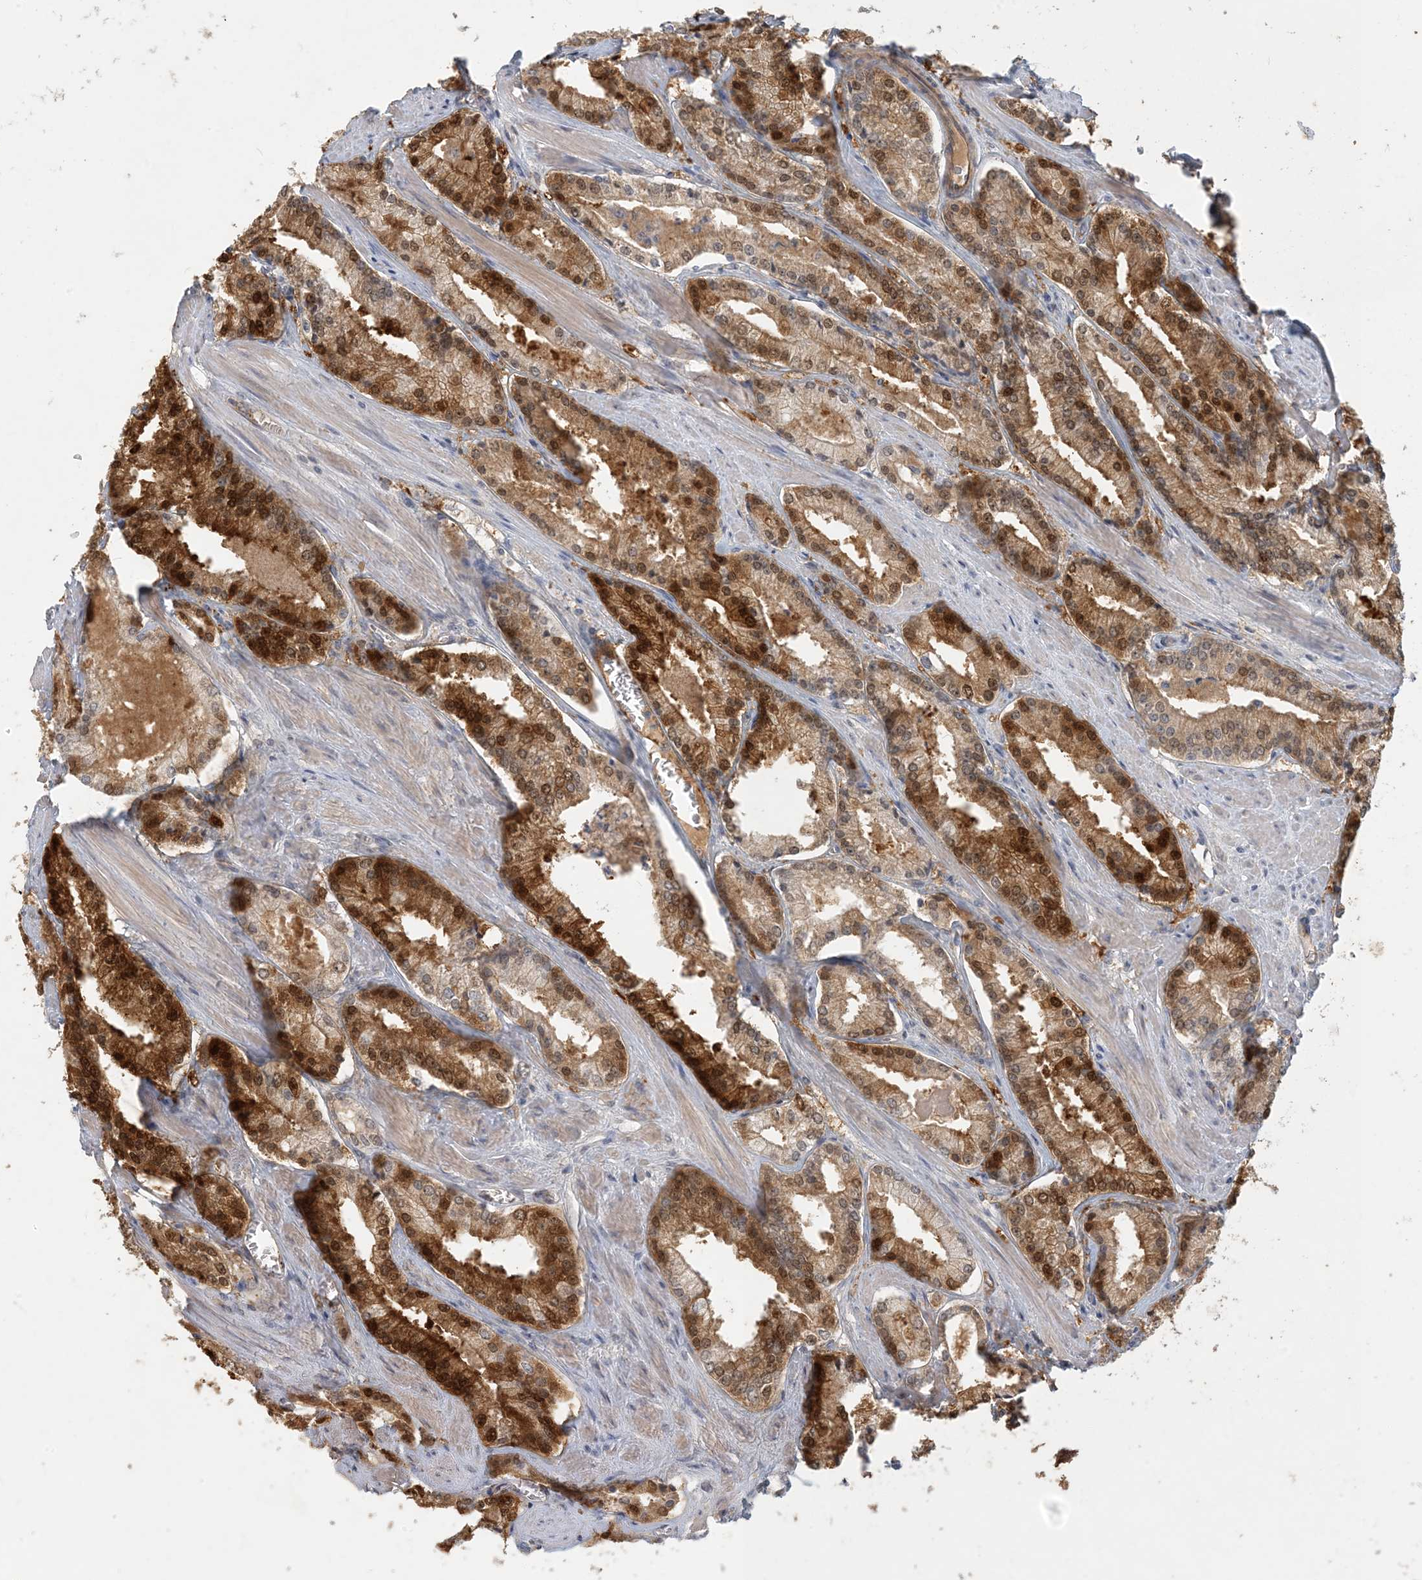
{"staining": {"intensity": "strong", "quantity": ">75%", "location": "cytoplasmic/membranous,nuclear"}, "tissue": "prostate cancer", "cell_type": "Tumor cells", "image_type": "cancer", "snomed": [{"axis": "morphology", "description": "Adenocarcinoma, Low grade"}, {"axis": "topography", "description": "Prostate"}], "caption": "IHC micrograph of human prostate cancer stained for a protein (brown), which reveals high levels of strong cytoplasmic/membranous and nuclear positivity in about >75% of tumor cells.", "gene": "ZBTB3", "patient": {"sex": "male", "age": 54}}